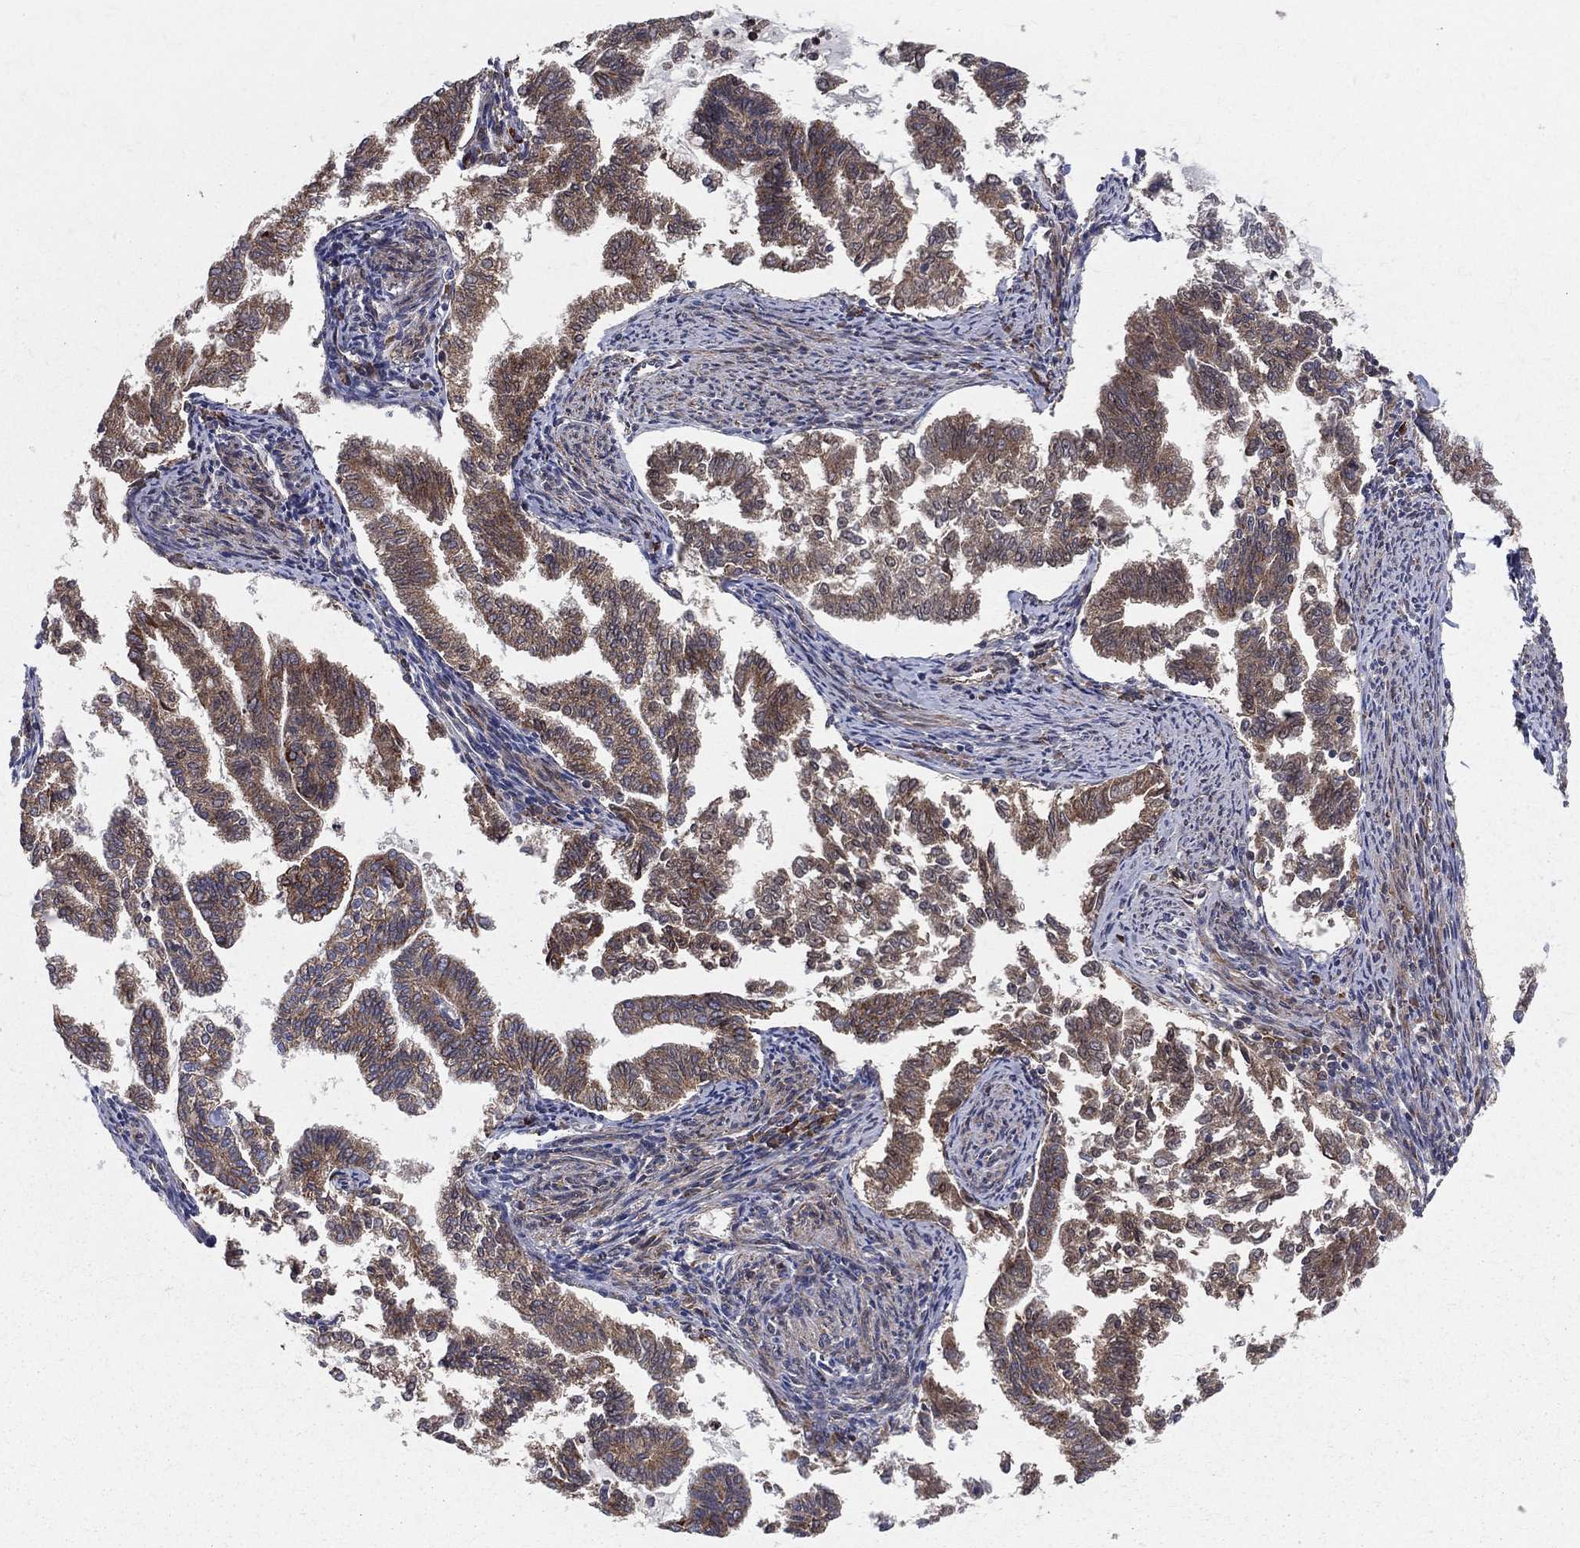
{"staining": {"intensity": "moderate", "quantity": ">75%", "location": "cytoplasmic/membranous"}, "tissue": "endometrial cancer", "cell_type": "Tumor cells", "image_type": "cancer", "snomed": [{"axis": "morphology", "description": "Adenocarcinoma, NOS"}, {"axis": "topography", "description": "Endometrium"}], "caption": "Protein expression analysis of human endometrial cancer reveals moderate cytoplasmic/membranous expression in about >75% of tumor cells.", "gene": "MIX23", "patient": {"sex": "female", "age": 79}}